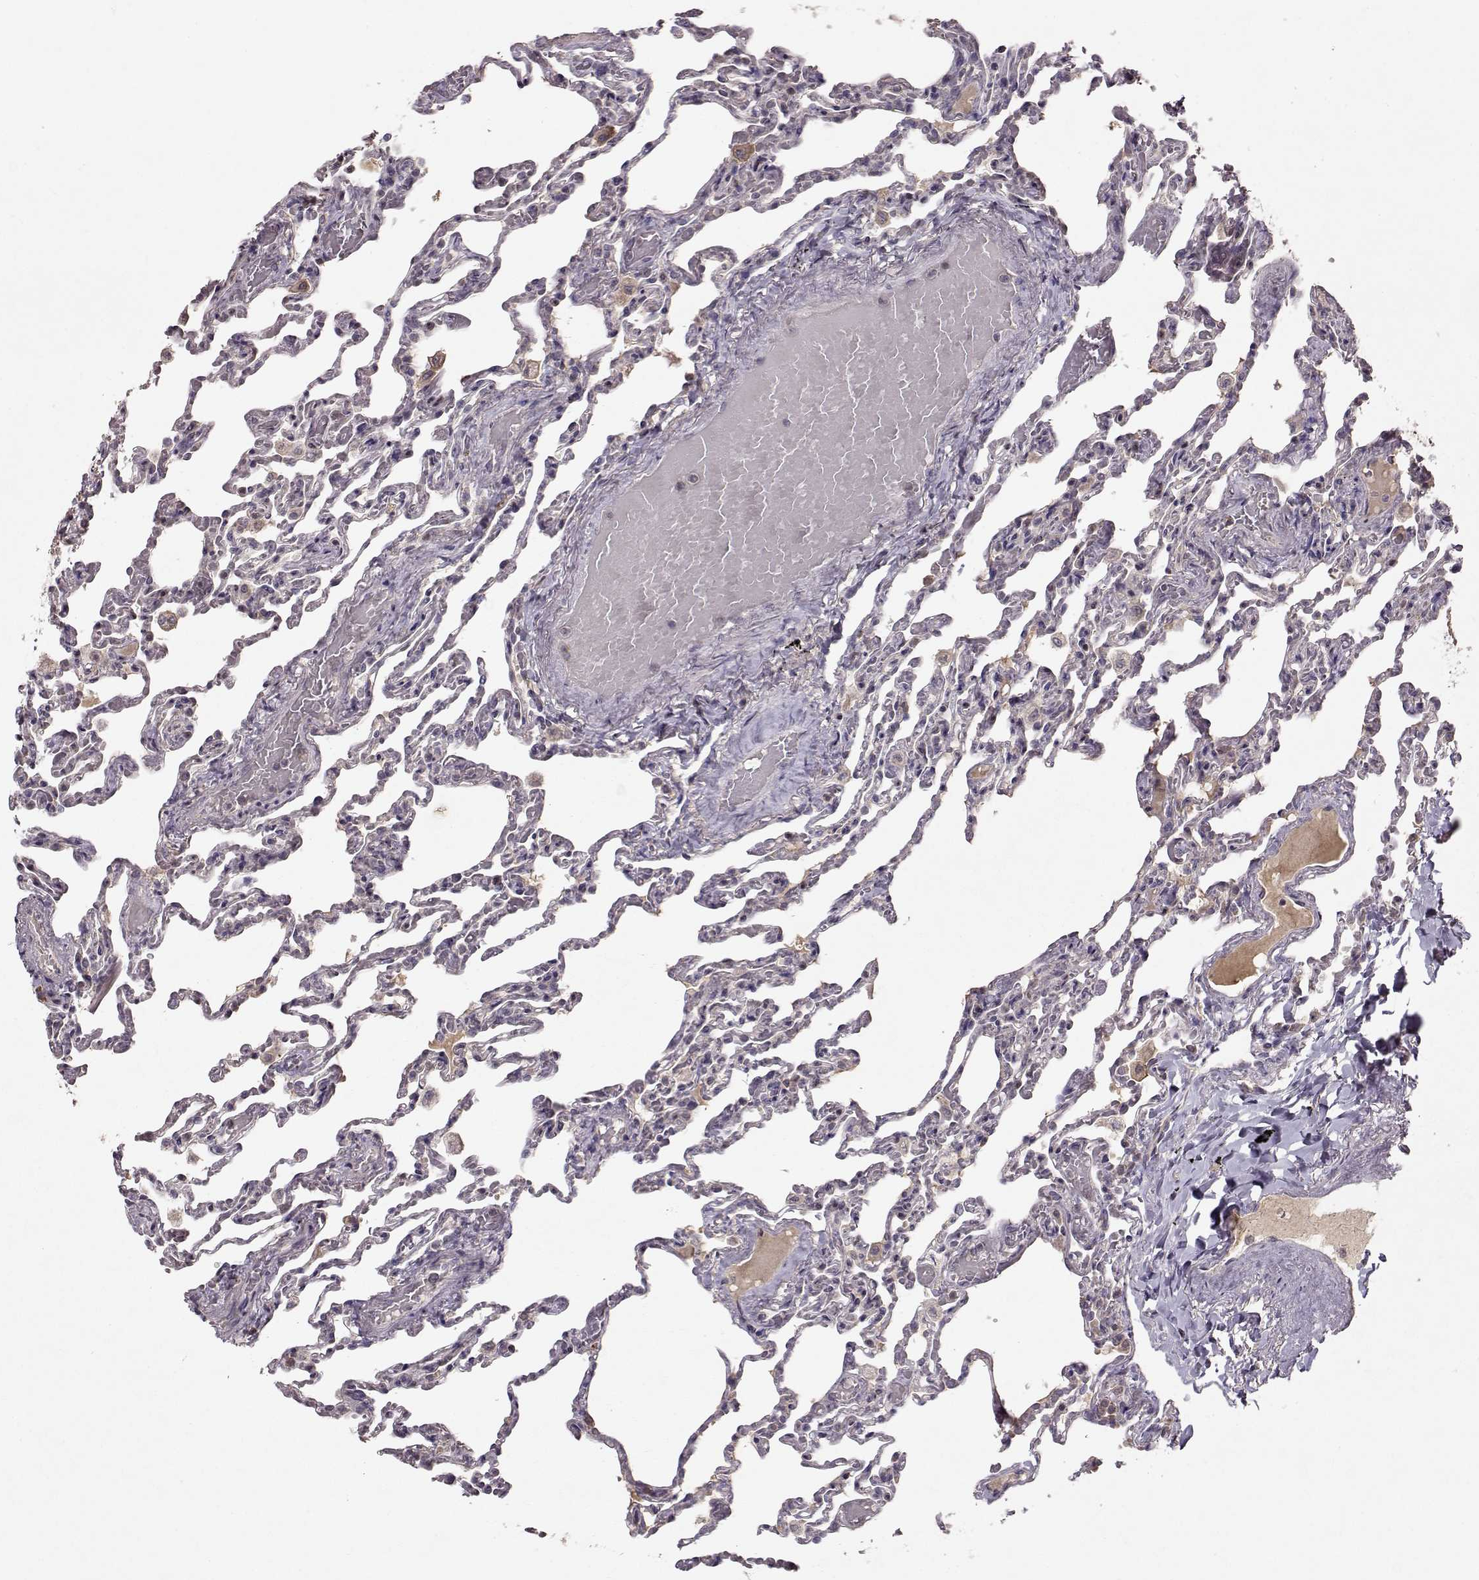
{"staining": {"intensity": "moderate", "quantity": "25%-75%", "location": "cytoplasmic/membranous"}, "tissue": "lung", "cell_type": "Alveolar cells", "image_type": "normal", "snomed": [{"axis": "morphology", "description": "Normal tissue, NOS"}, {"axis": "topography", "description": "Lung"}], "caption": "Lung was stained to show a protein in brown. There is medium levels of moderate cytoplasmic/membranous staining in about 25%-75% of alveolar cells. The protein is shown in brown color, while the nuclei are stained blue.", "gene": "CMTM3", "patient": {"sex": "female", "age": 43}}